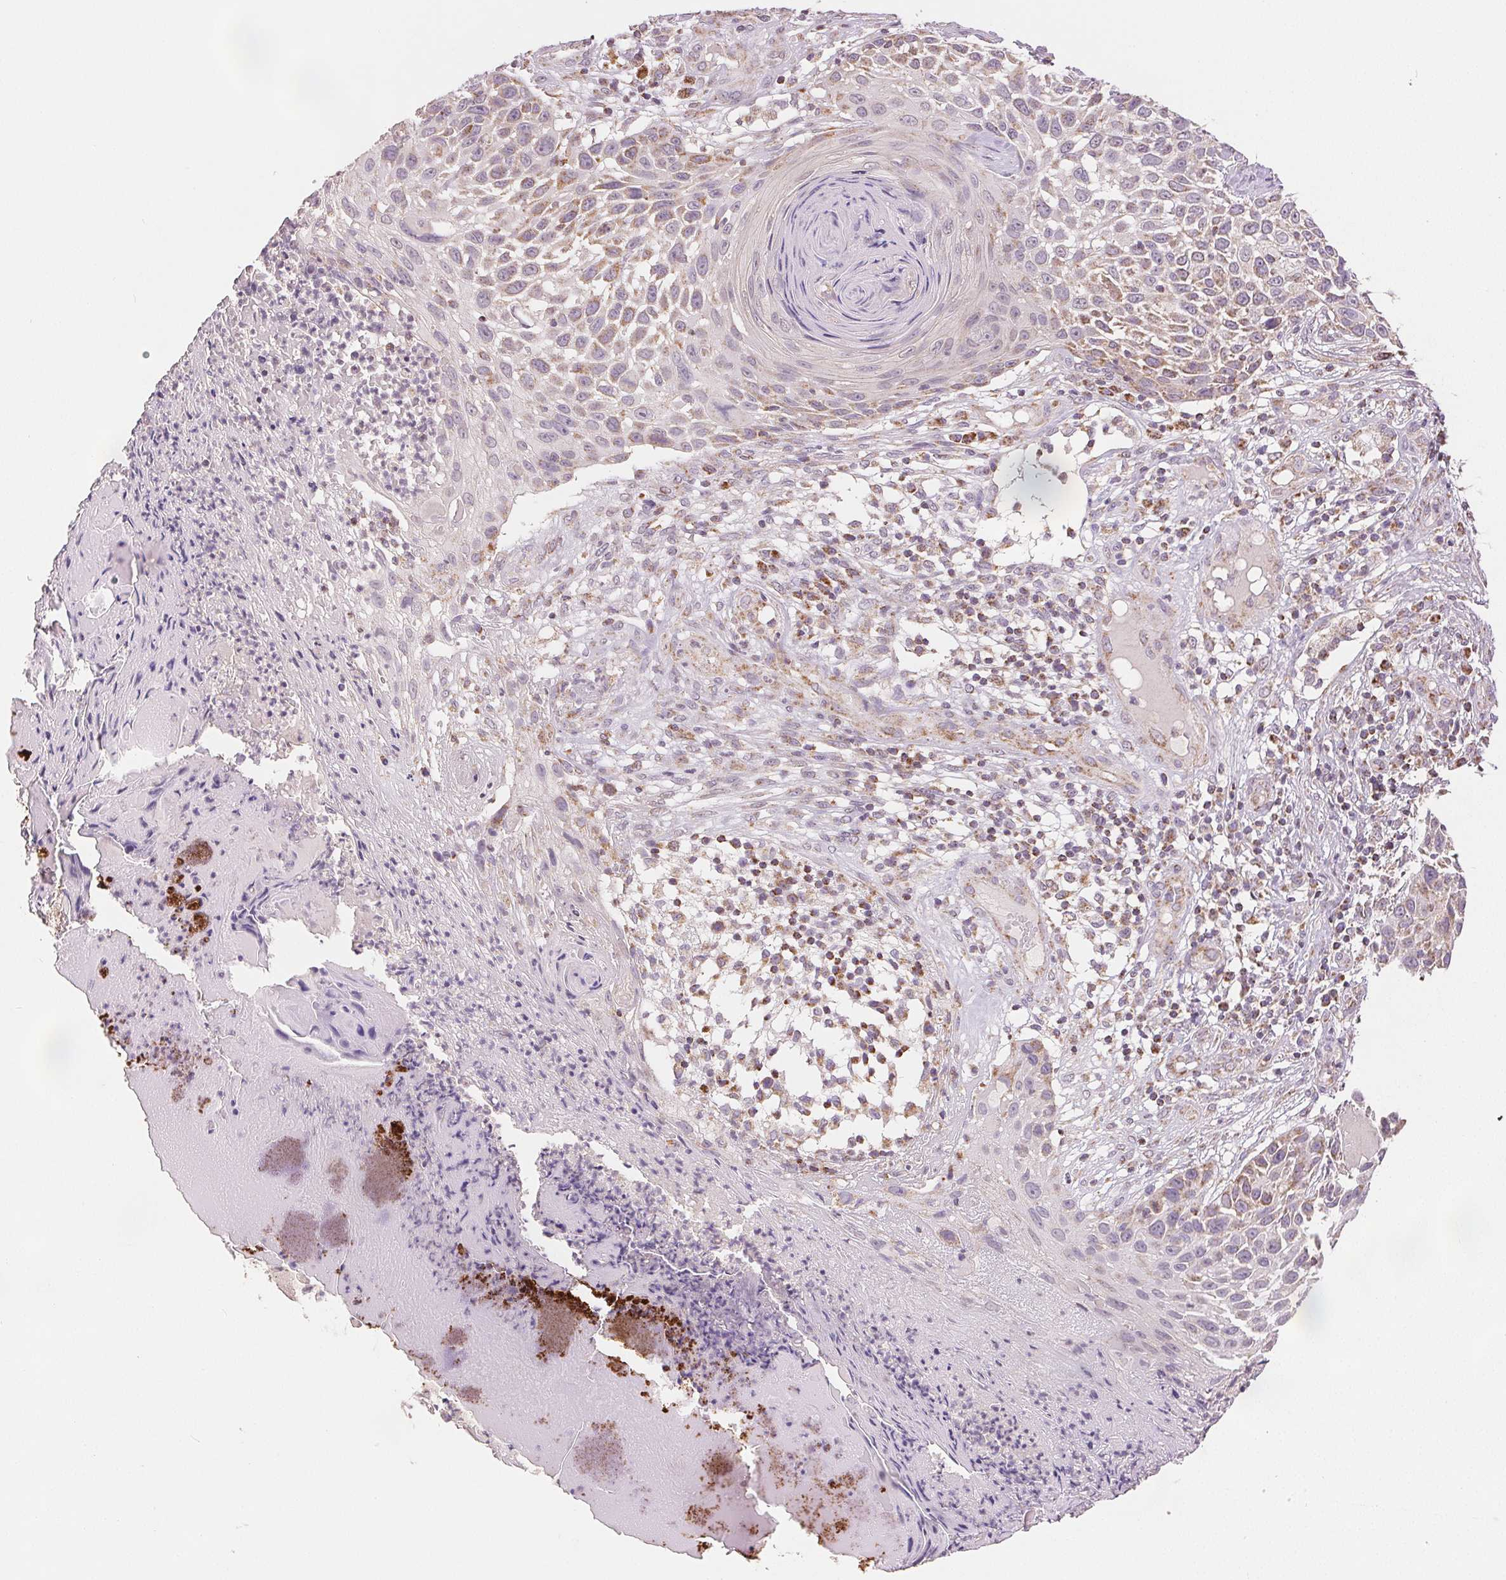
{"staining": {"intensity": "moderate", "quantity": "<25%", "location": "cytoplasmic/membranous"}, "tissue": "skin cancer", "cell_type": "Tumor cells", "image_type": "cancer", "snomed": [{"axis": "morphology", "description": "Squamous cell carcinoma, NOS"}, {"axis": "topography", "description": "Skin"}], "caption": "Squamous cell carcinoma (skin) stained for a protein shows moderate cytoplasmic/membranous positivity in tumor cells.", "gene": "SDHB", "patient": {"sex": "male", "age": 92}}